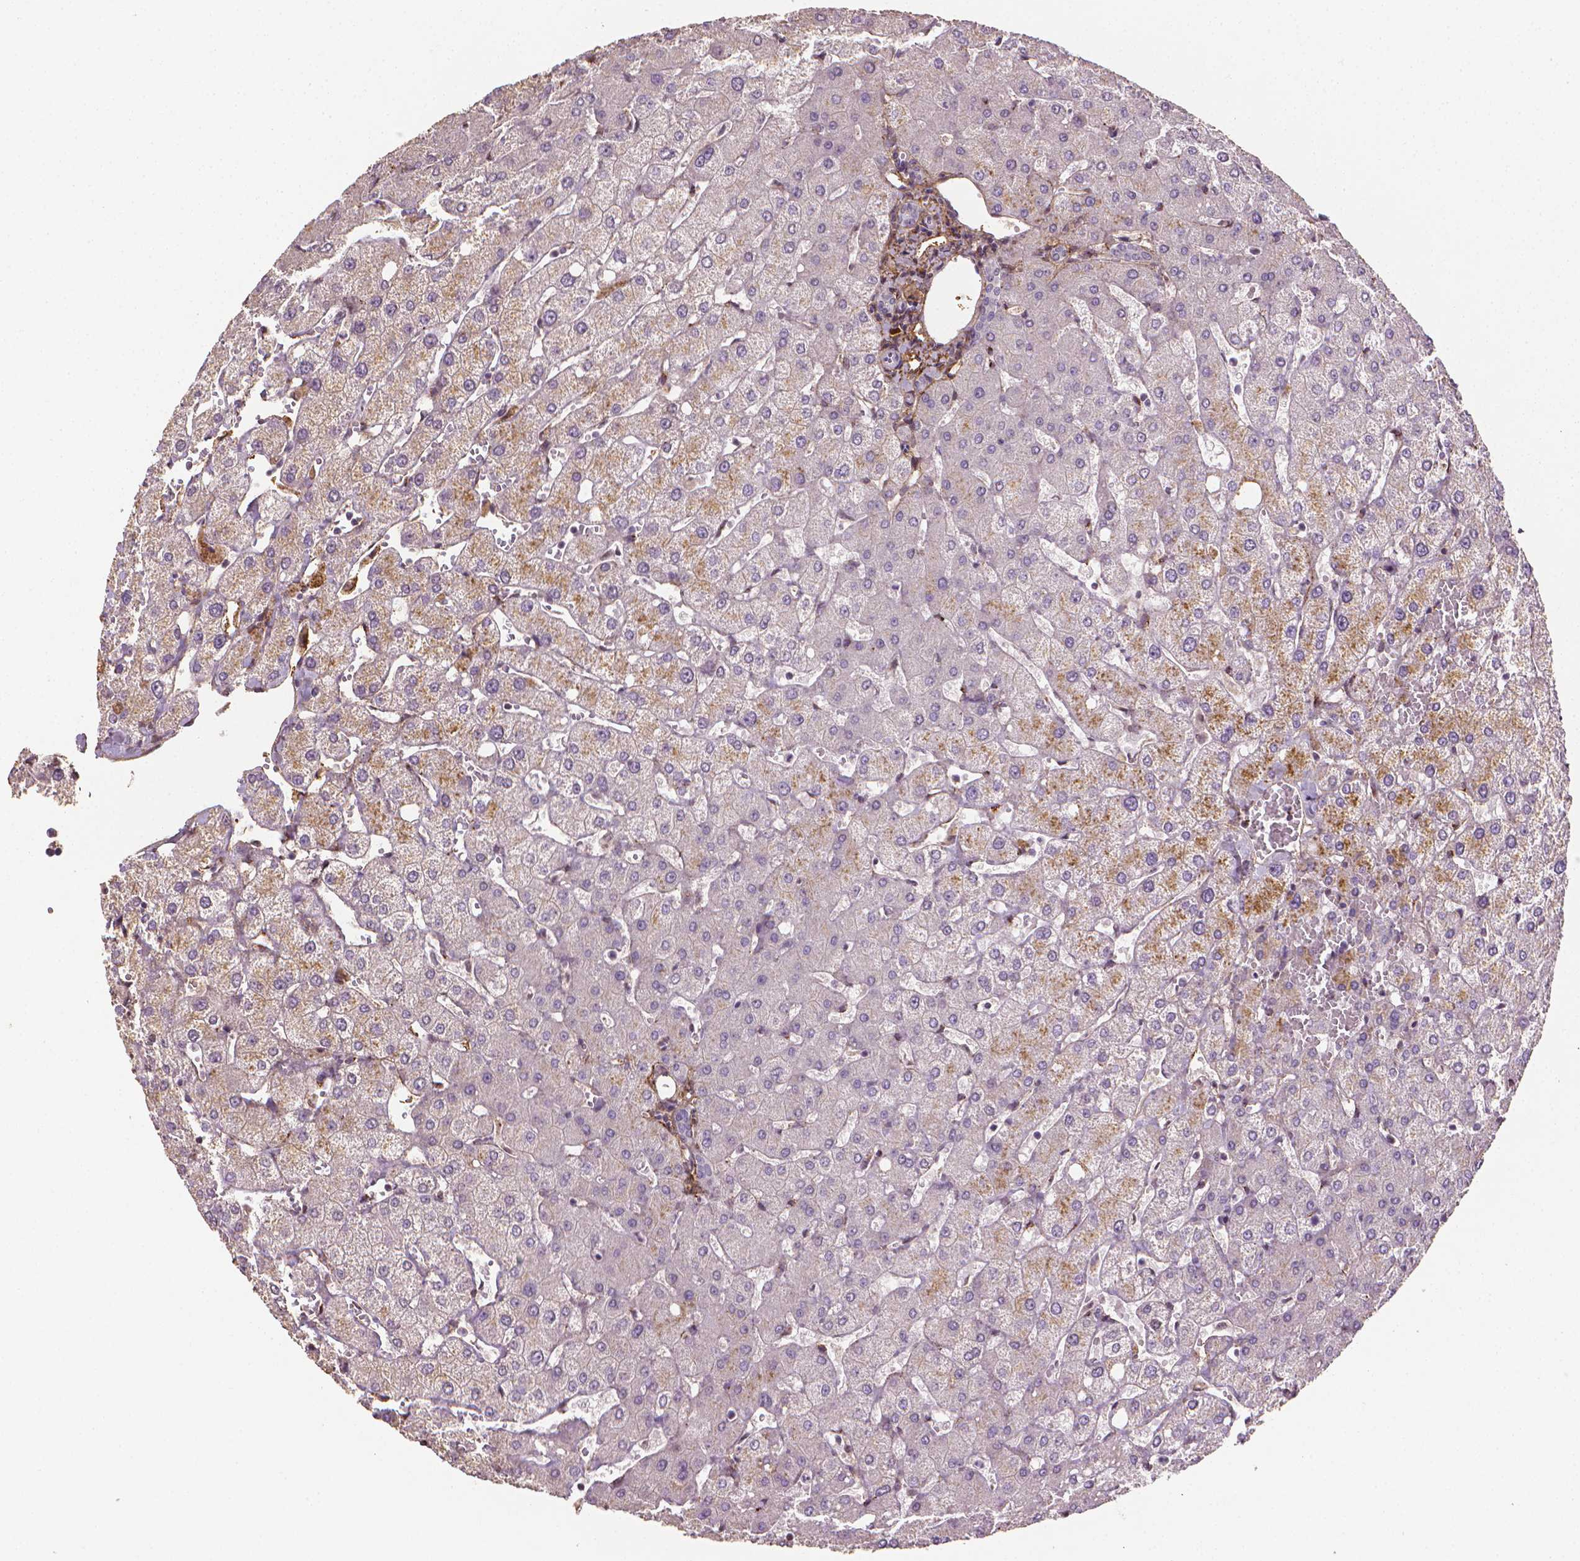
{"staining": {"intensity": "negative", "quantity": "none", "location": "none"}, "tissue": "liver", "cell_type": "Cholangiocytes", "image_type": "normal", "snomed": [{"axis": "morphology", "description": "Normal tissue, NOS"}, {"axis": "topography", "description": "Liver"}], "caption": "IHC histopathology image of unremarkable liver stained for a protein (brown), which reveals no staining in cholangiocytes.", "gene": "DCN", "patient": {"sex": "female", "age": 54}}